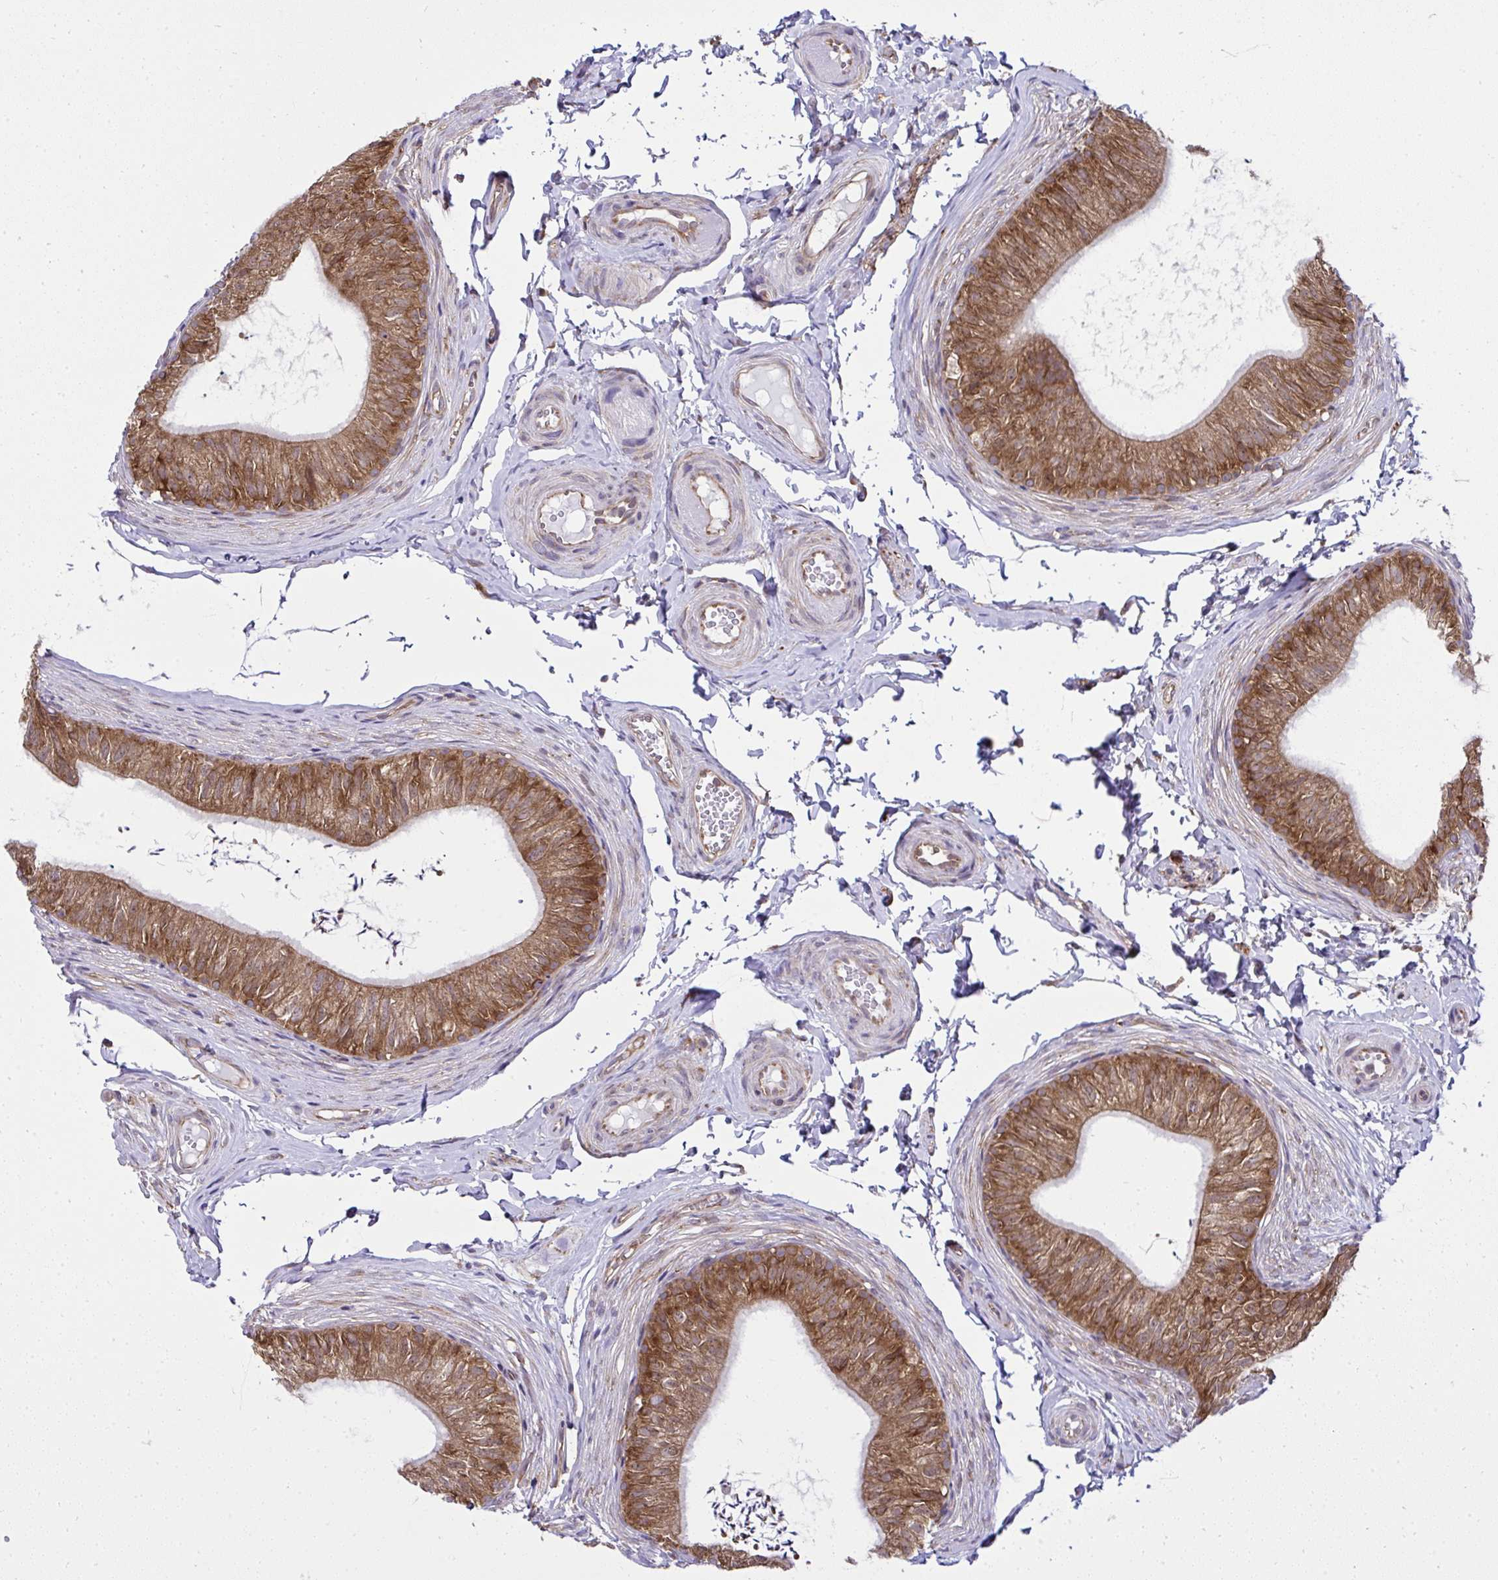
{"staining": {"intensity": "strong", "quantity": ">75%", "location": "cytoplasmic/membranous"}, "tissue": "epididymis", "cell_type": "Glandular cells", "image_type": "normal", "snomed": [{"axis": "morphology", "description": "Normal tissue, NOS"}, {"axis": "topography", "description": "Epididymis, spermatic cord, NOS"}, {"axis": "topography", "description": "Epididymis"}, {"axis": "topography", "description": "Peripheral nerve tissue"}], "caption": "Glandular cells reveal high levels of strong cytoplasmic/membranous positivity in about >75% of cells in unremarkable epididymis. (IHC, brightfield microscopy, high magnification).", "gene": "RPS7", "patient": {"sex": "male", "age": 29}}